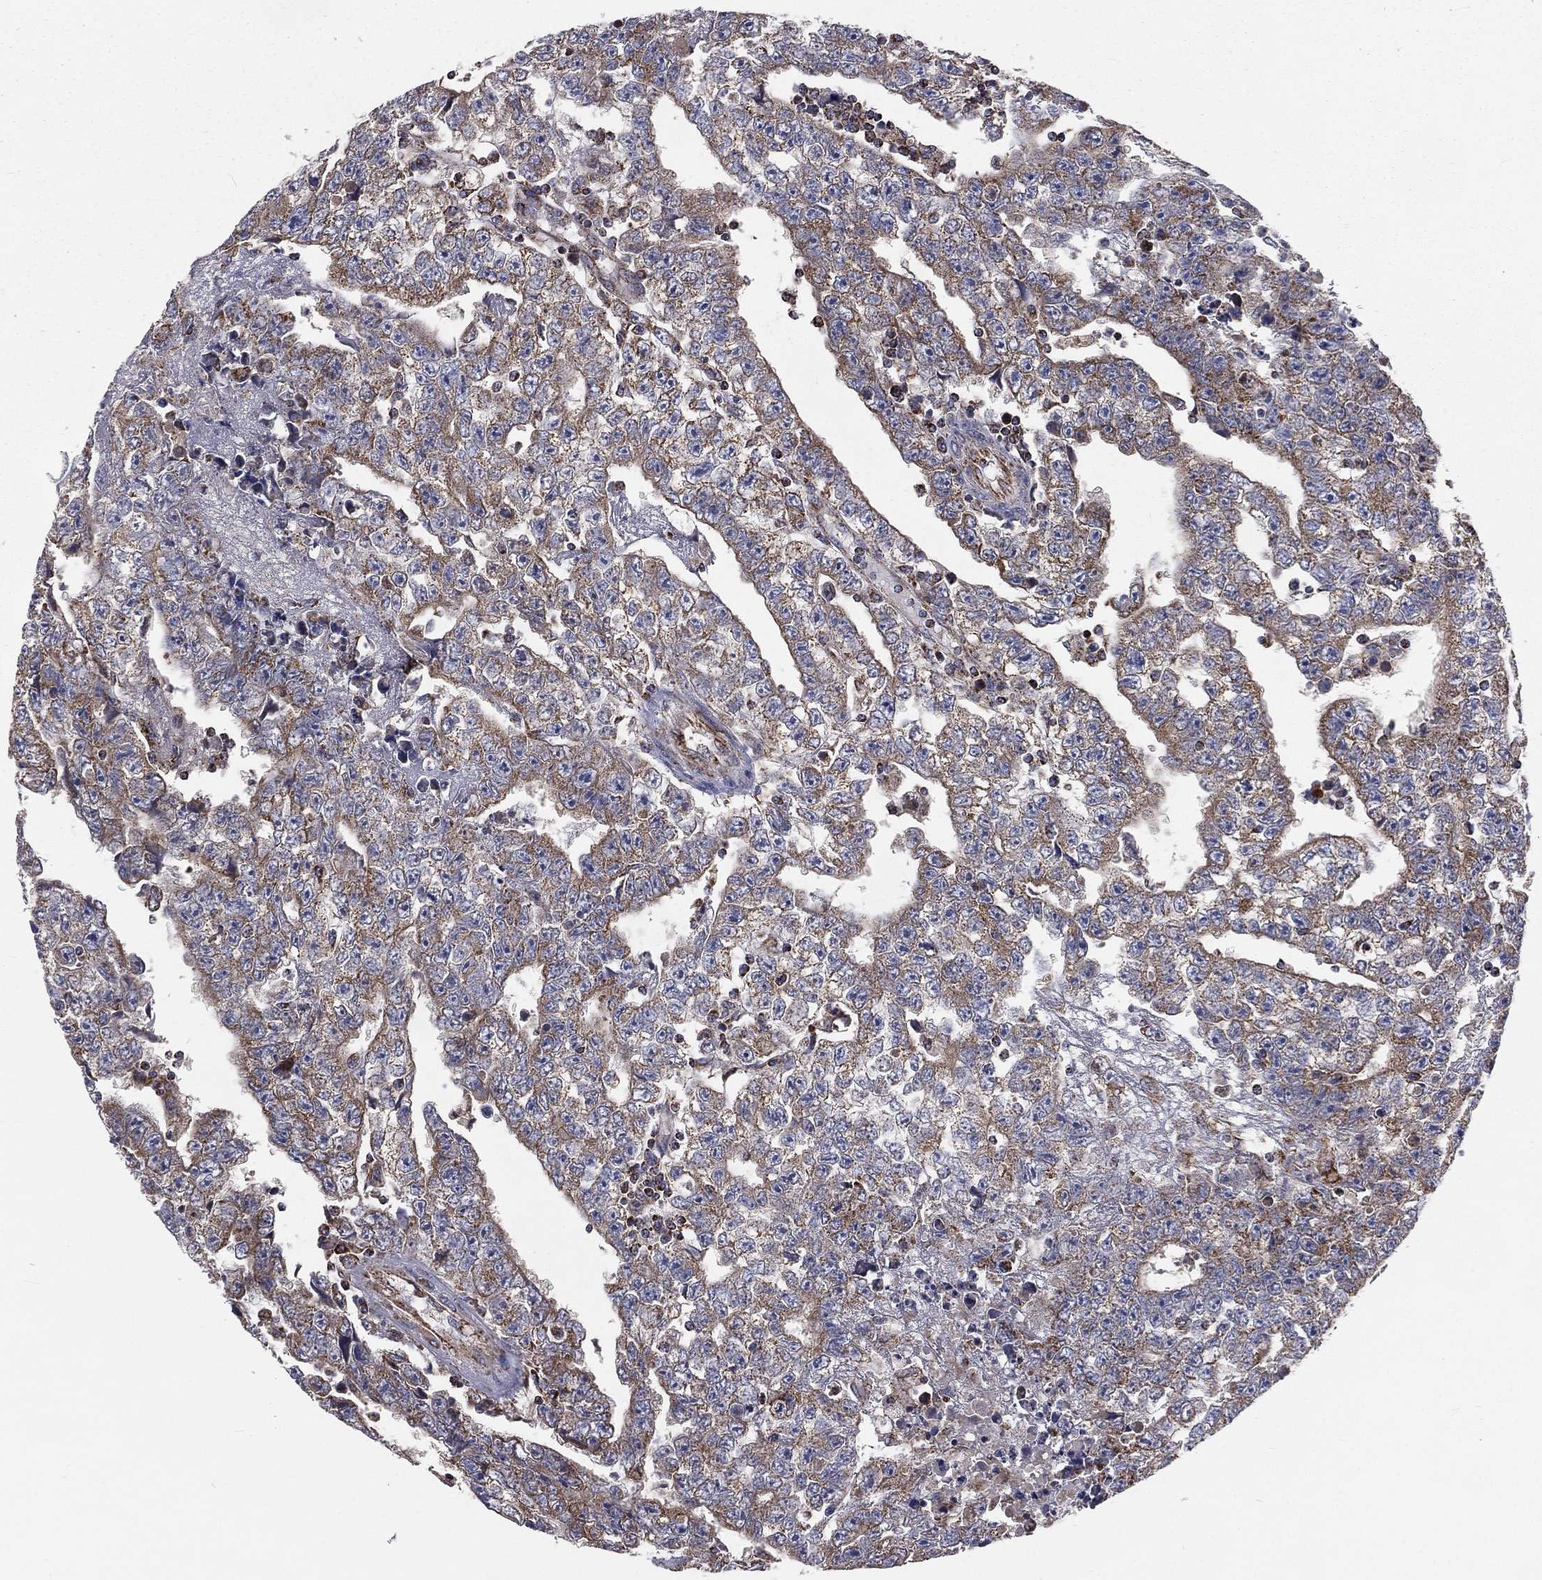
{"staining": {"intensity": "moderate", "quantity": "25%-75%", "location": "cytoplasmic/membranous"}, "tissue": "testis cancer", "cell_type": "Tumor cells", "image_type": "cancer", "snomed": [{"axis": "morphology", "description": "Carcinoma, Embryonal, NOS"}, {"axis": "topography", "description": "Testis"}], "caption": "Immunohistochemical staining of human embryonal carcinoma (testis) displays moderate cytoplasmic/membranous protein expression in approximately 25%-75% of tumor cells. (Stains: DAB (3,3'-diaminobenzidine) in brown, nuclei in blue, Microscopy: brightfield microscopy at high magnification).", "gene": "GPD1", "patient": {"sex": "male", "age": 25}}